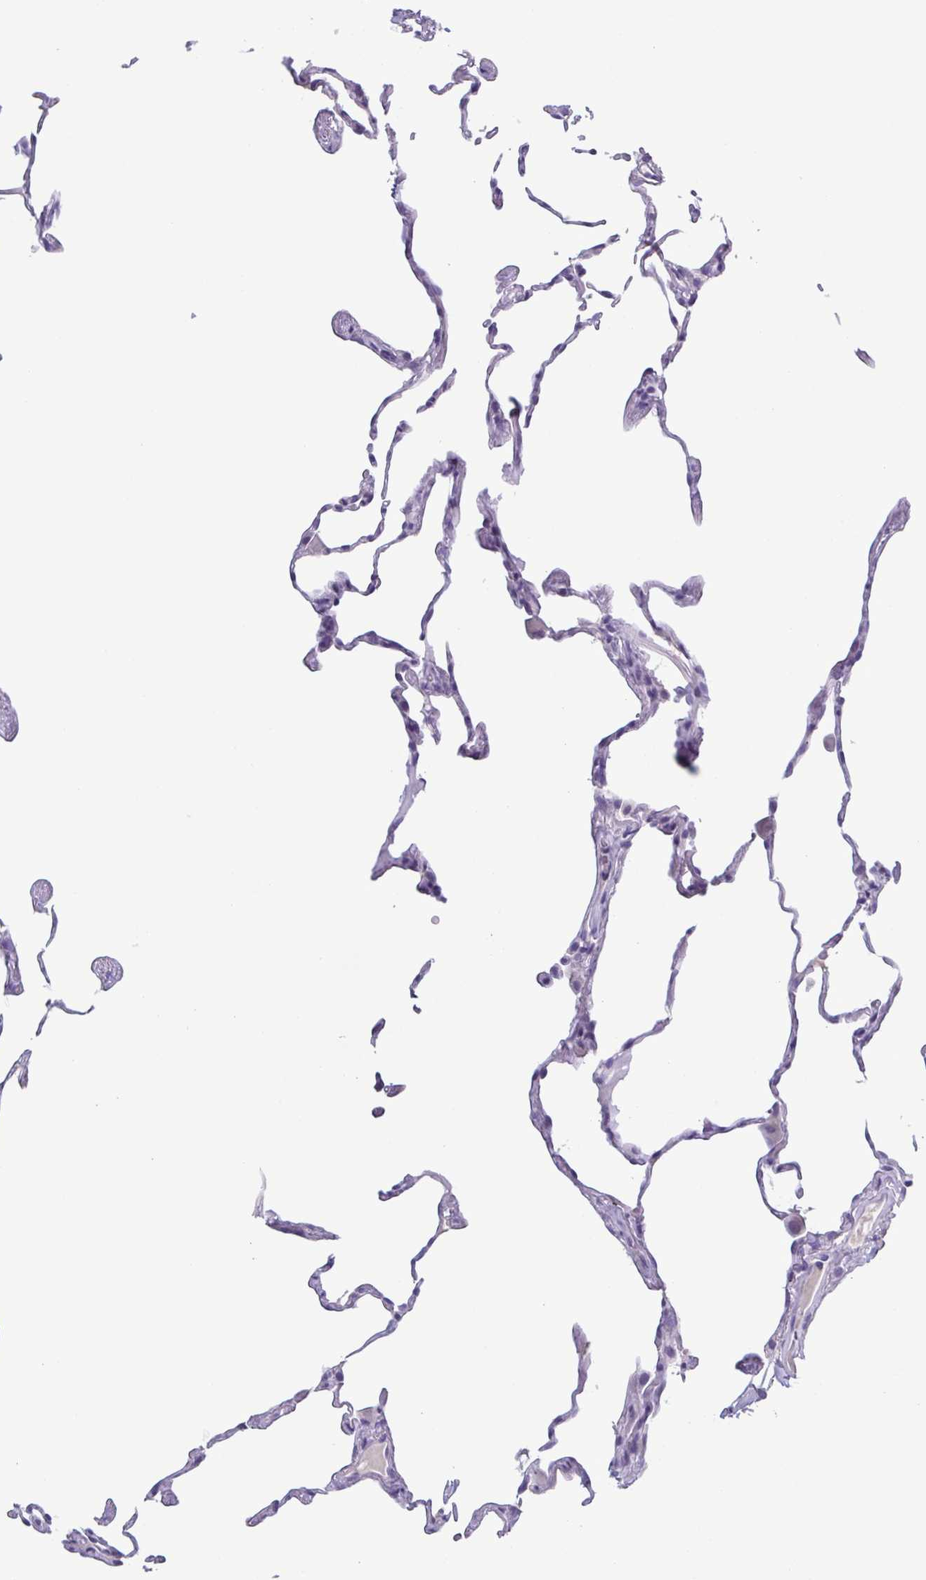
{"staining": {"intensity": "negative", "quantity": "none", "location": "none"}, "tissue": "lung", "cell_type": "Alveolar cells", "image_type": "normal", "snomed": [{"axis": "morphology", "description": "Normal tissue, NOS"}, {"axis": "topography", "description": "Lung"}], "caption": "Immunohistochemistry of unremarkable human lung demonstrates no expression in alveolar cells.", "gene": "INAFM1", "patient": {"sex": "female", "age": 57}}